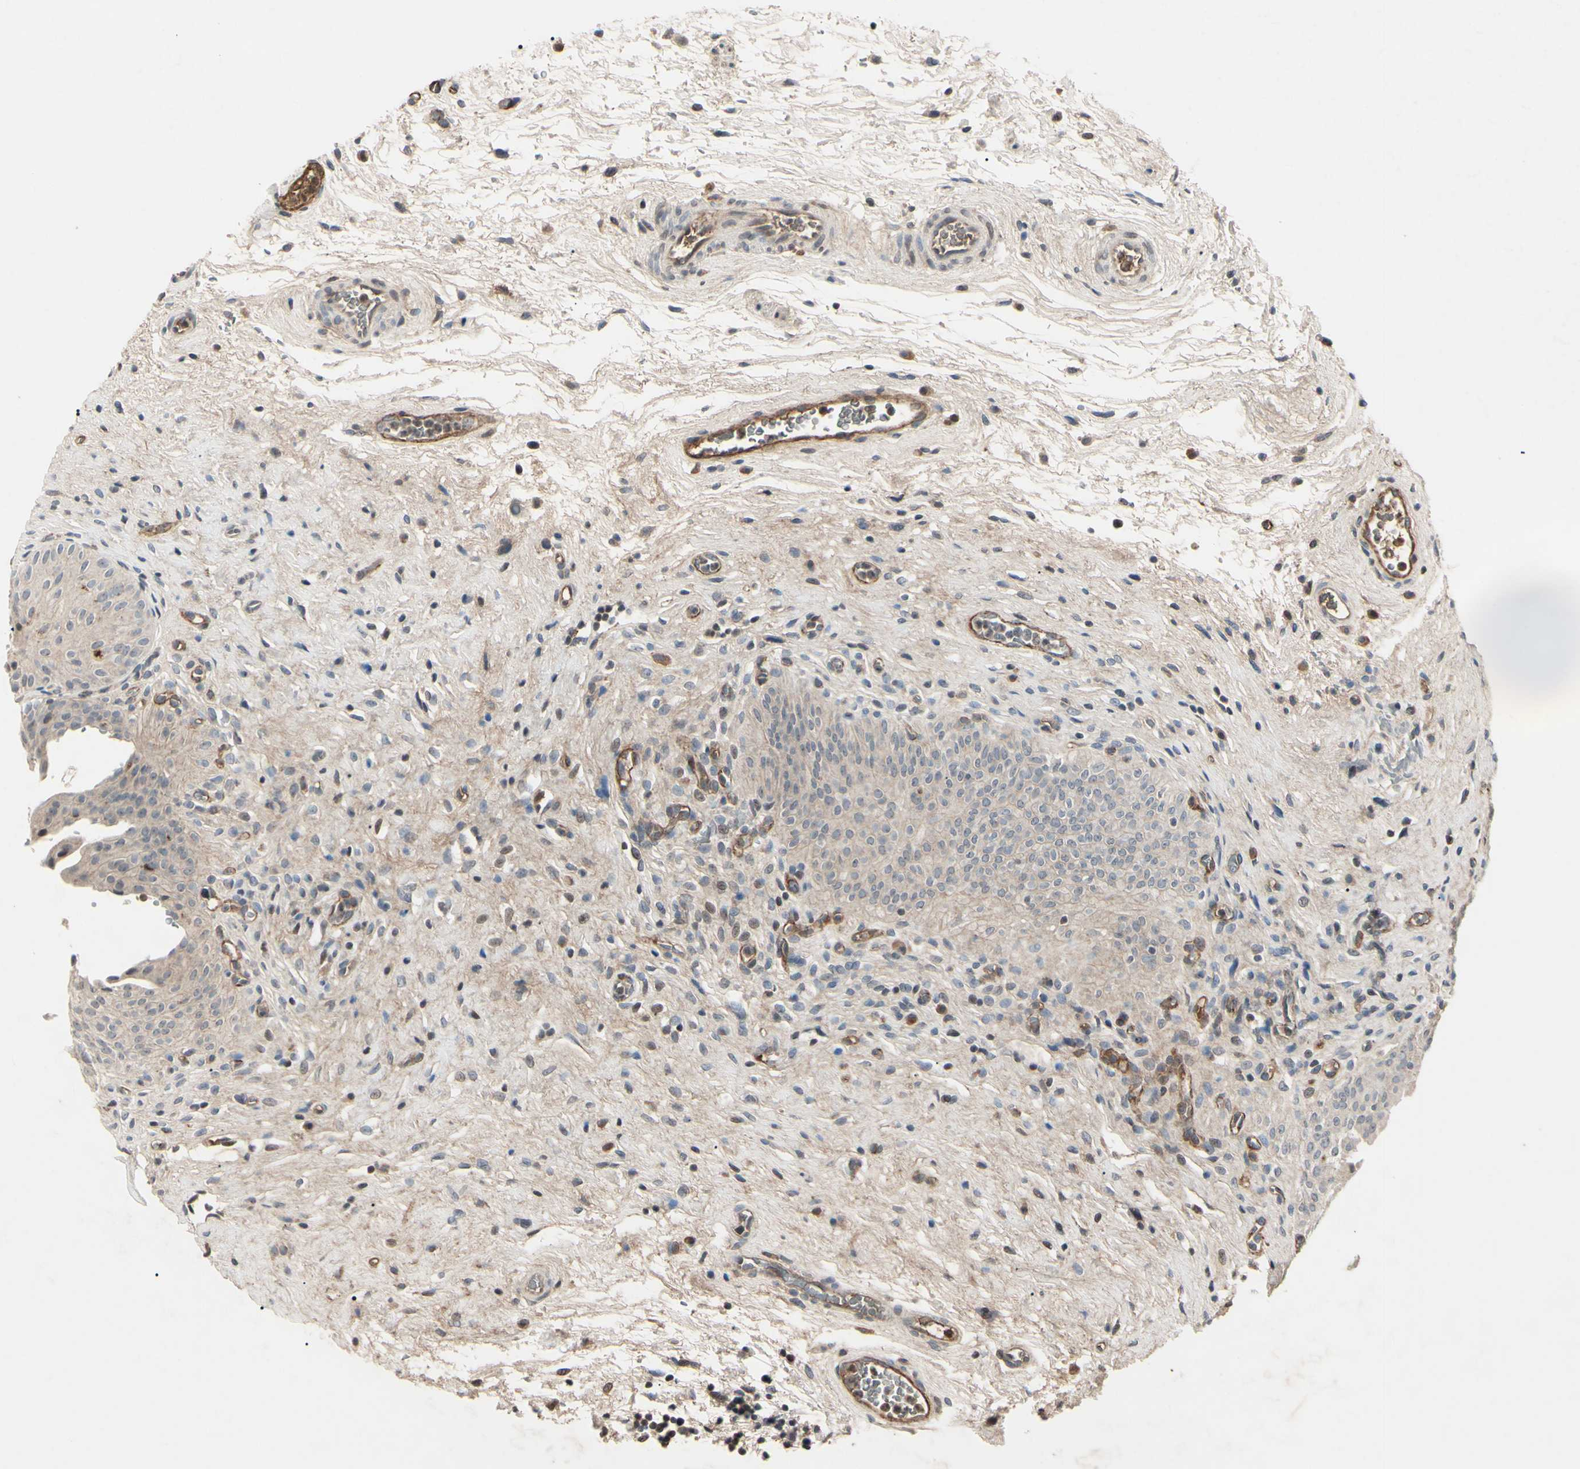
{"staining": {"intensity": "weak", "quantity": "<25%", "location": "cytoplasmic/membranous"}, "tissue": "urinary bladder", "cell_type": "Urothelial cells", "image_type": "normal", "snomed": [{"axis": "morphology", "description": "Normal tissue, NOS"}, {"axis": "morphology", "description": "Urothelial carcinoma, High grade"}, {"axis": "topography", "description": "Urinary bladder"}], "caption": "DAB (3,3'-diaminobenzidine) immunohistochemical staining of normal urinary bladder displays no significant staining in urothelial cells.", "gene": "AEBP1", "patient": {"sex": "male", "age": 46}}